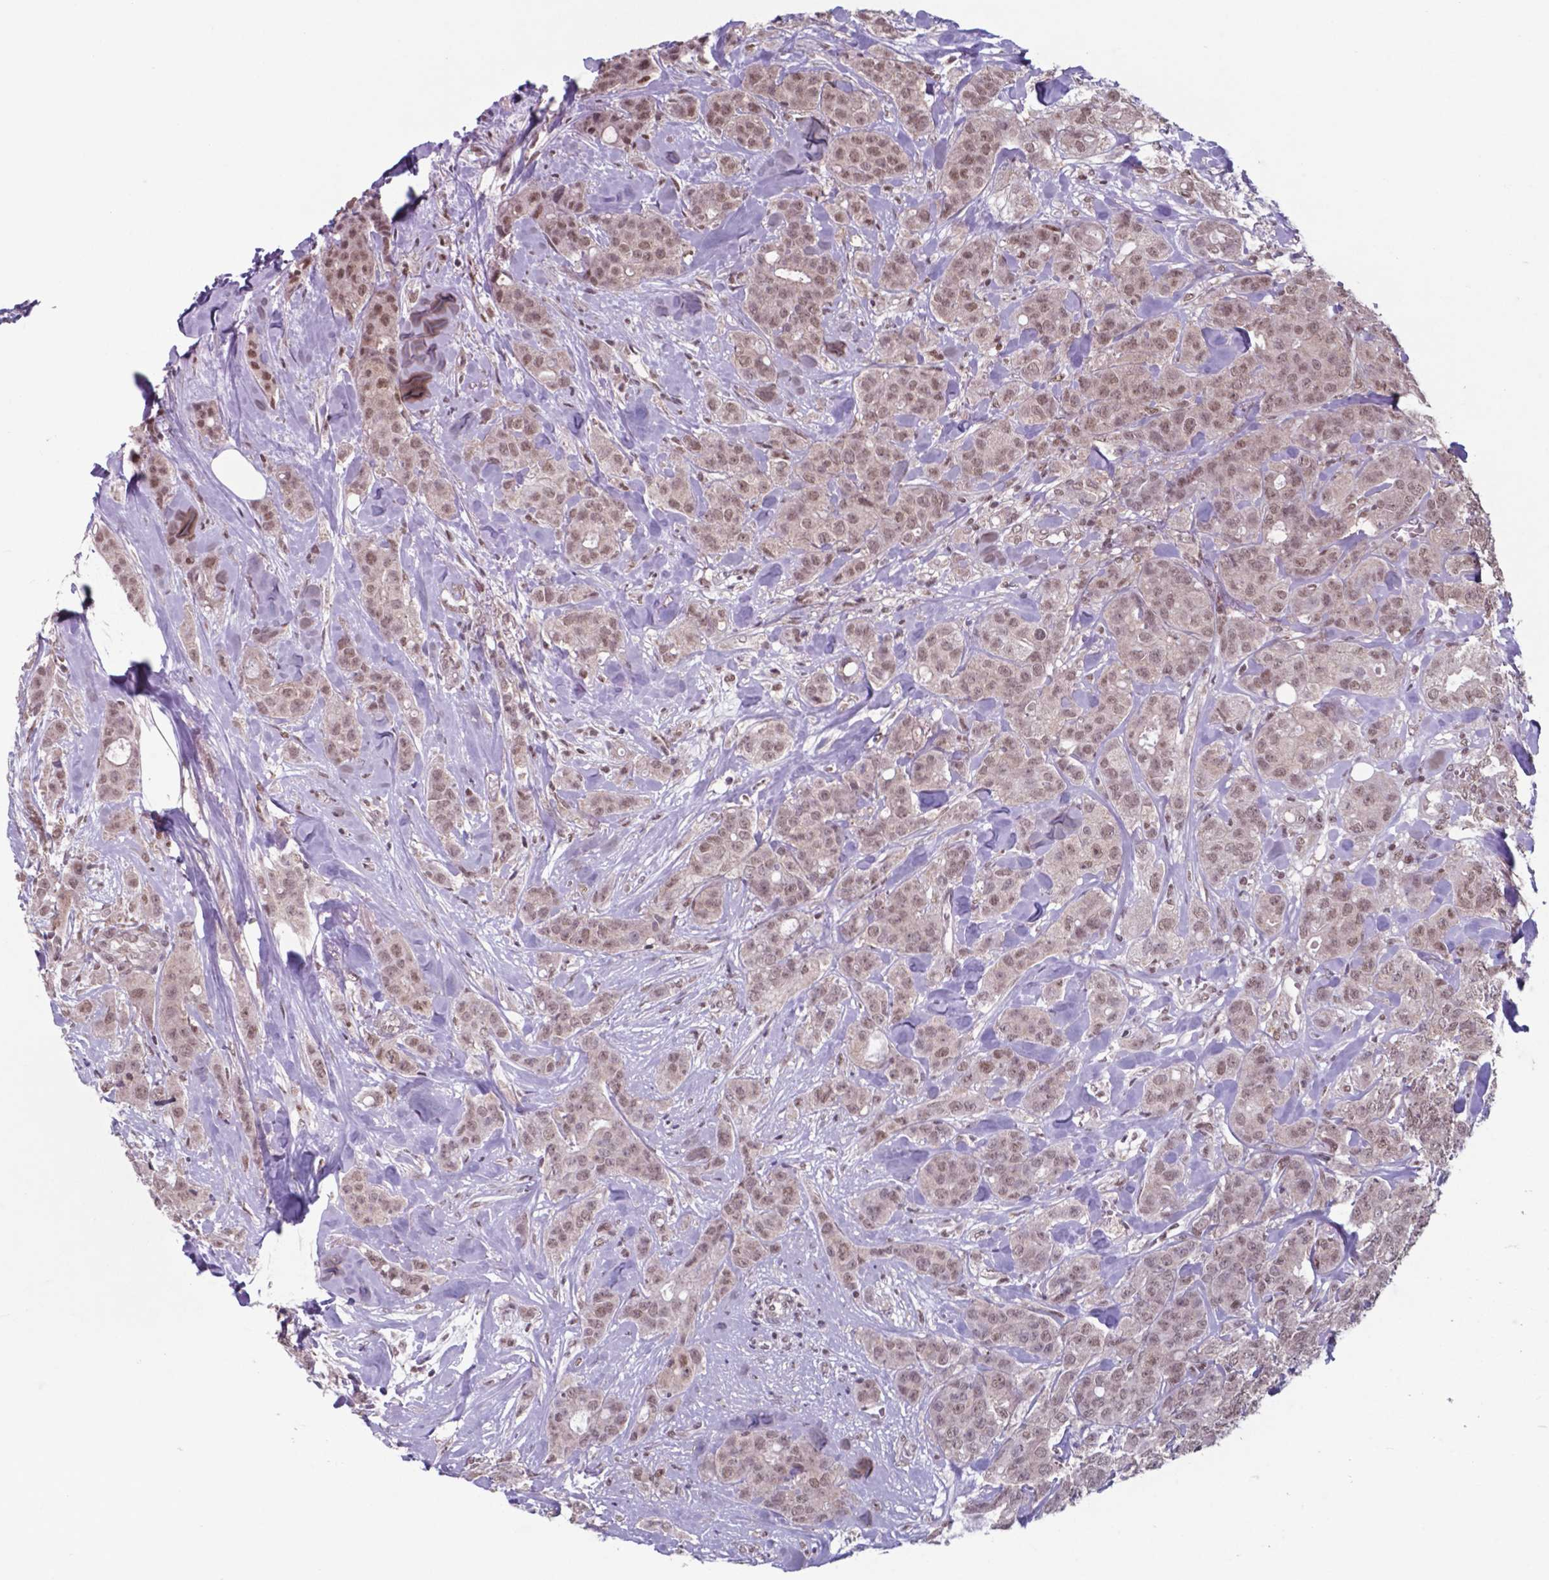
{"staining": {"intensity": "moderate", "quantity": ">75%", "location": "nuclear"}, "tissue": "breast cancer", "cell_type": "Tumor cells", "image_type": "cancer", "snomed": [{"axis": "morphology", "description": "Duct carcinoma"}, {"axis": "topography", "description": "Breast"}], "caption": "Immunohistochemical staining of human breast cancer displays medium levels of moderate nuclear protein positivity in about >75% of tumor cells.", "gene": "UBA1", "patient": {"sex": "female", "age": 43}}